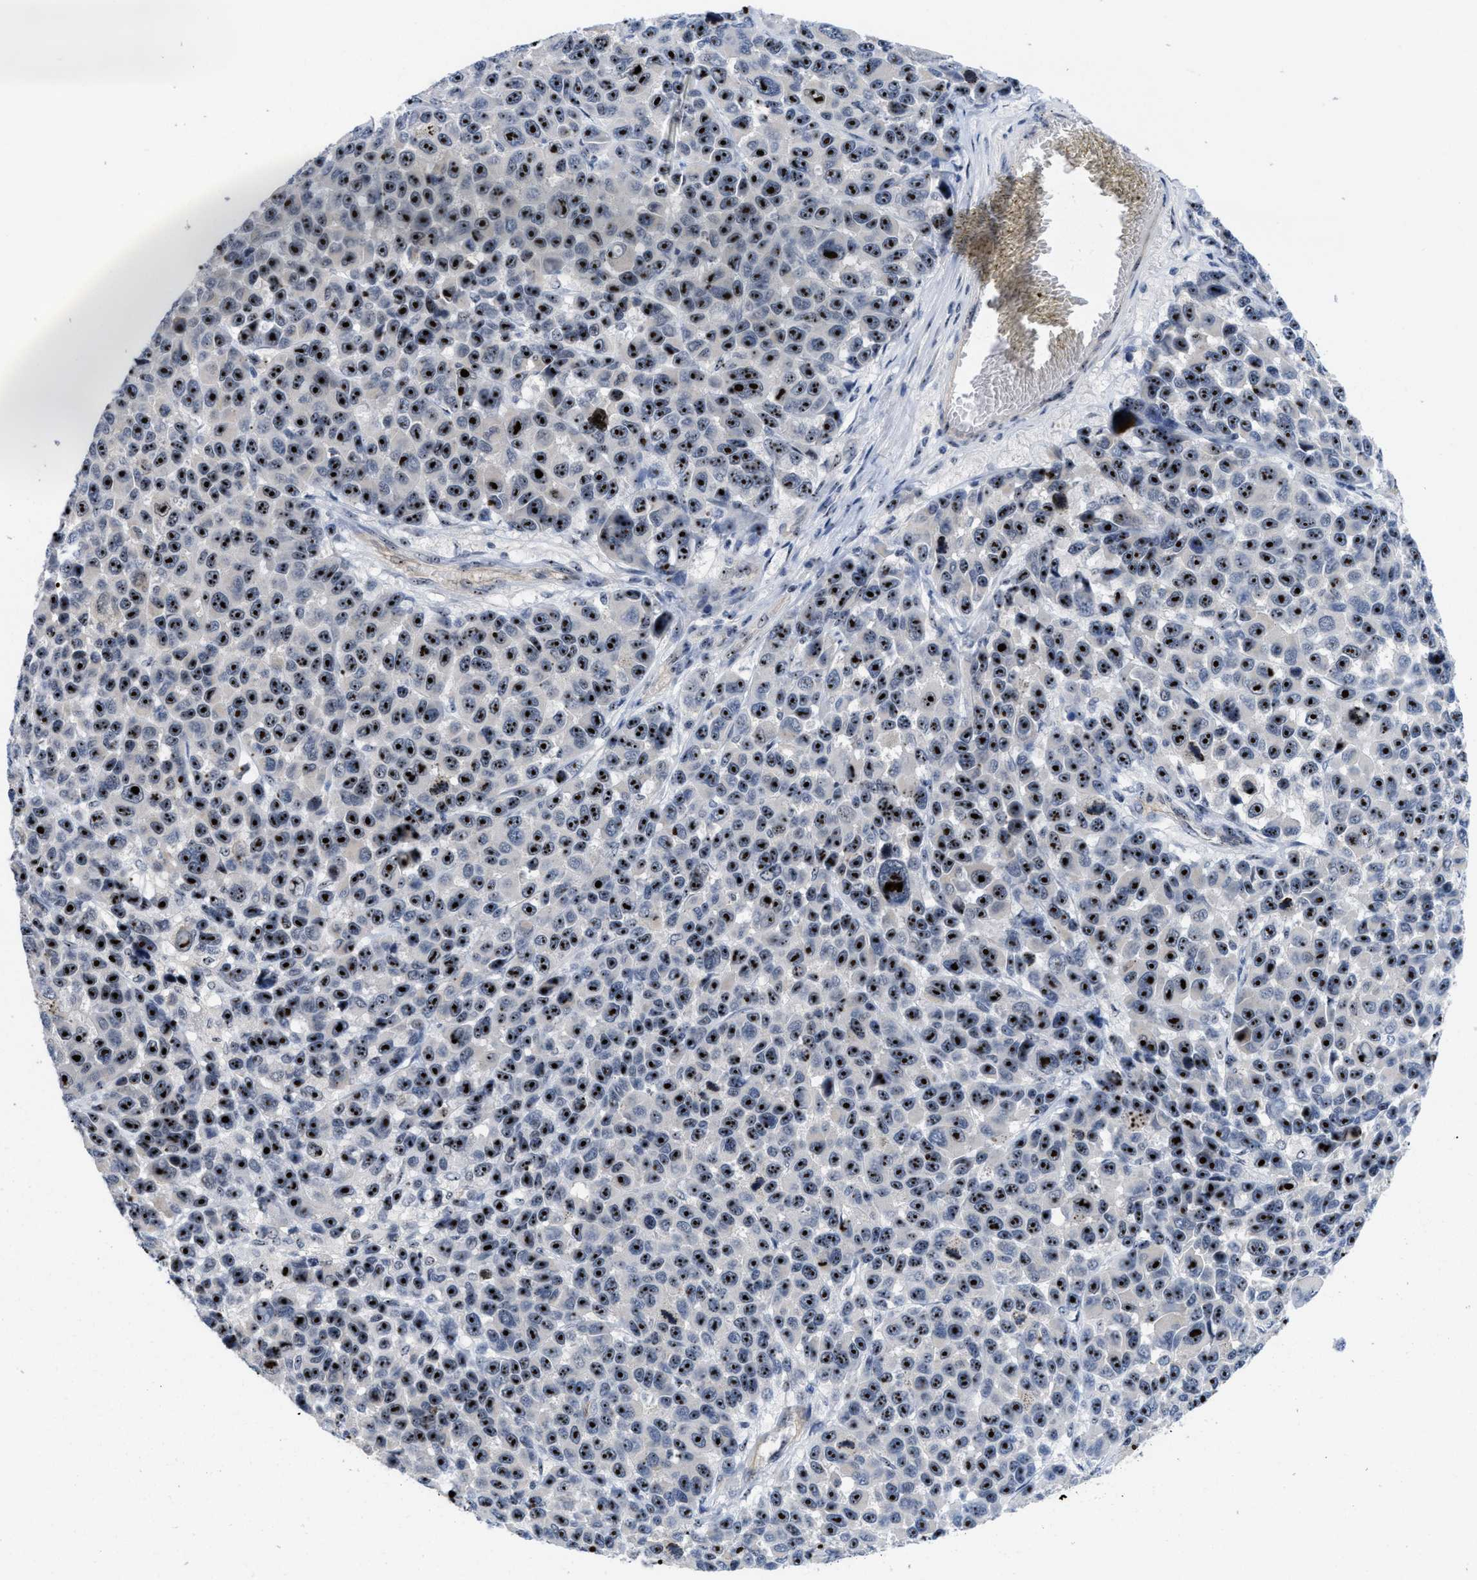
{"staining": {"intensity": "strong", "quantity": ">75%", "location": "nuclear"}, "tissue": "melanoma", "cell_type": "Tumor cells", "image_type": "cancer", "snomed": [{"axis": "morphology", "description": "Malignant melanoma, NOS"}, {"axis": "topography", "description": "Skin"}], "caption": "DAB immunohistochemical staining of melanoma exhibits strong nuclear protein expression in approximately >75% of tumor cells. Nuclei are stained in blue.", "gene": "NOP58", "patient": {"sex": "male", "age": 53}}